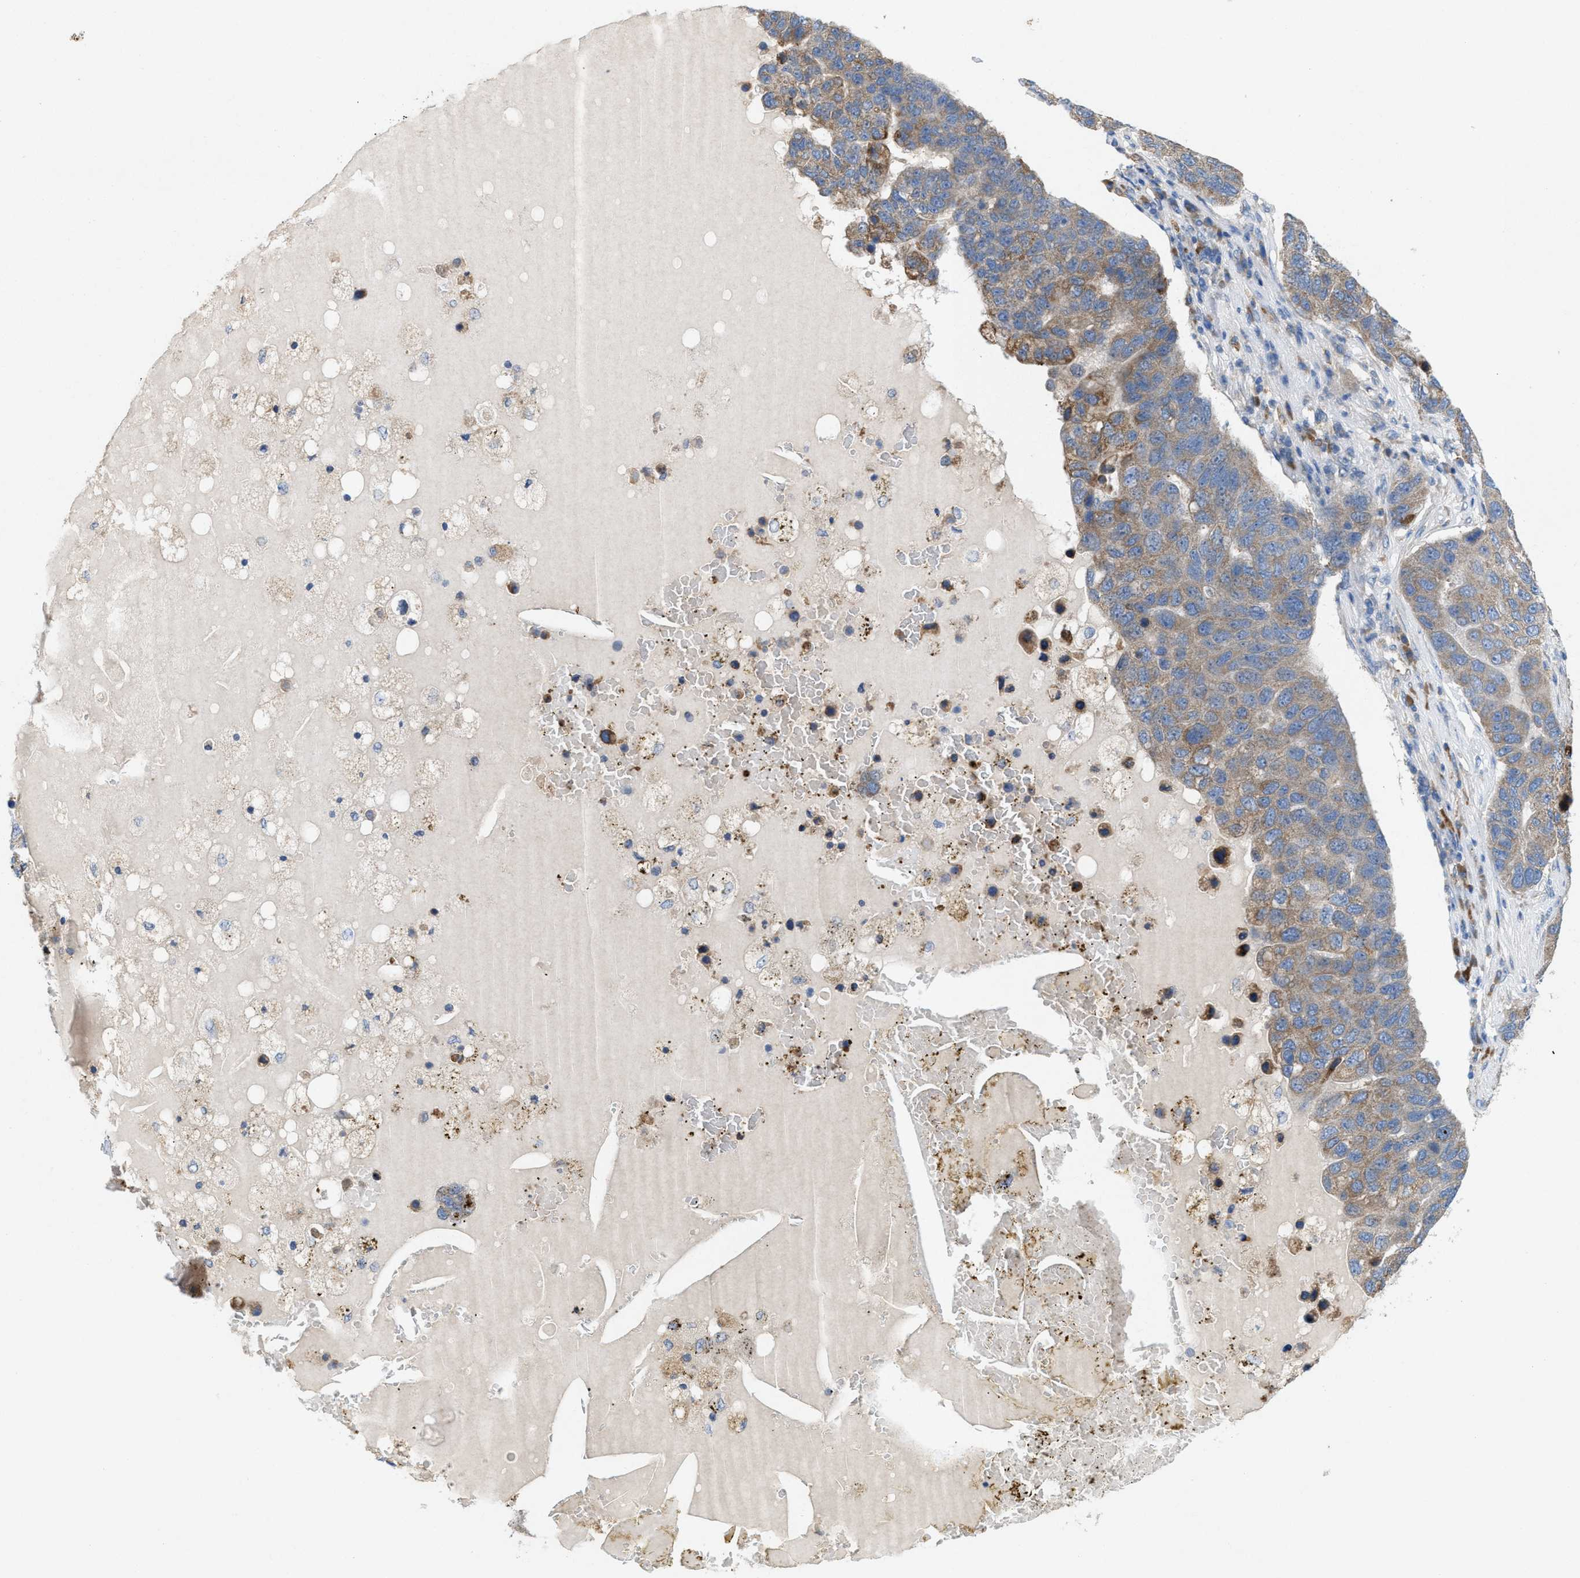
{"staining": {"intensity": "weak", "quantity": ">75%", "location": "cytoplasmic/membranous"}, "tissue": "pancreatic cancer", "cell_type": "Tumor cells", "image_type": "cancer", "snomed": [{"axis": "morphology", "description": "Adenocarcinoma, NOS"}, {"axis": "topography", "description": "Pancreas"}], "caption": "High-power microscopy captured an immunohistochemistry histopathology image of pancreatic adenocarcinoma, revealing weak cytoplasmic/membranous expression in approximately >75% of tumor cells.", "gene": "DYNC2I1", "patient": {"sex": "female", "age": 61}}